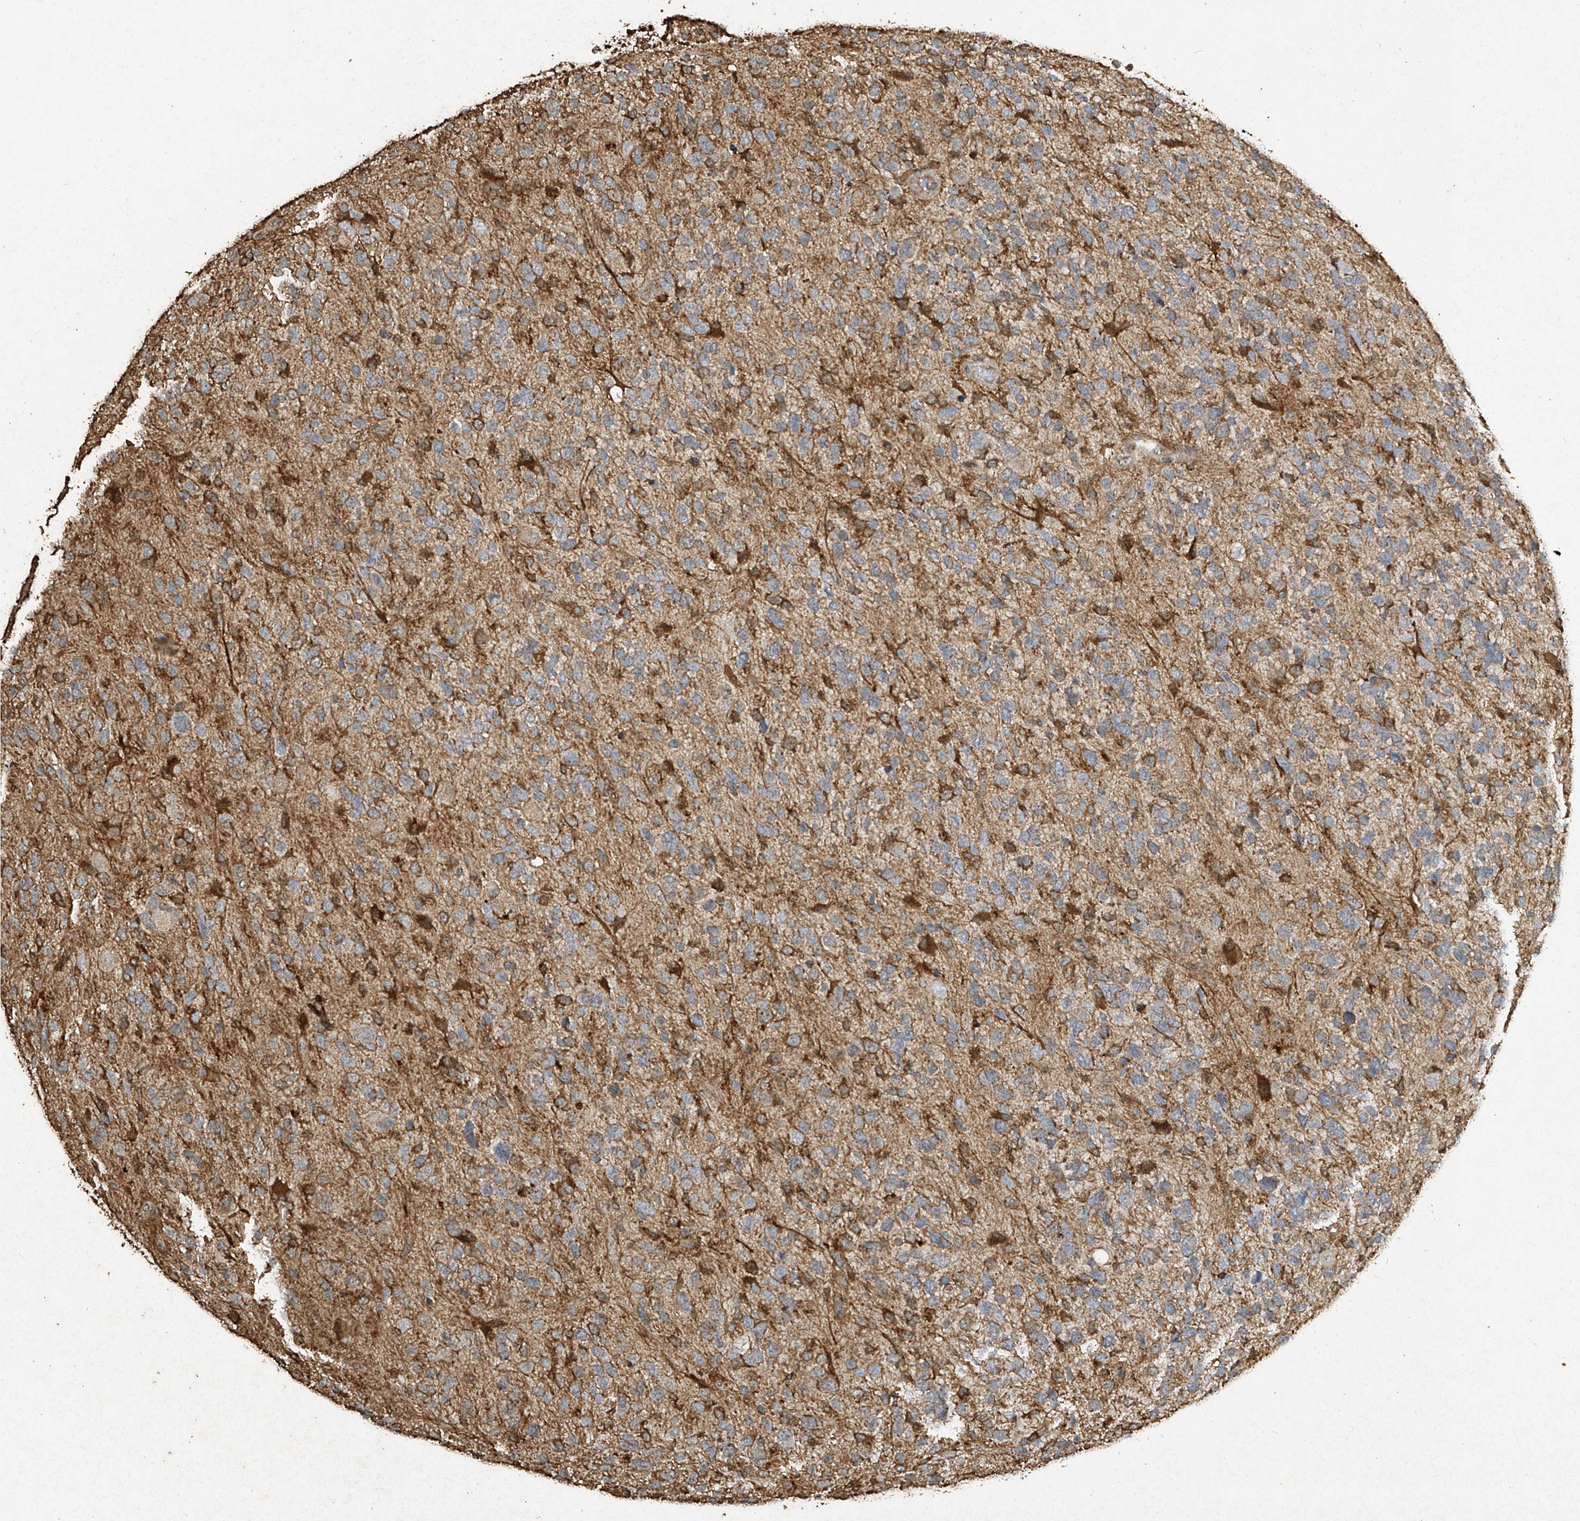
{"staining": {"intensity": "moderate", "quantity": "25%-75%", "location": "cytoplasmic/membranous"}, "tissue": "glioma", "cell_type": "Tumor cells", "image_type": "cancer", "snomed": [{"axis": "morphology", "description": "Glioma, malignant, High grade"}, {"axis": "topography", "description": "Brain"}], "caption": "Immunohistochemical staining of malignant glioma (high-grade) reveals moderate cytoplasmic/membranous protein expression in about 25%-75% of tumor cells.", "gene": "ERBB3", "patient": {"sex": "female", "age": 58}}